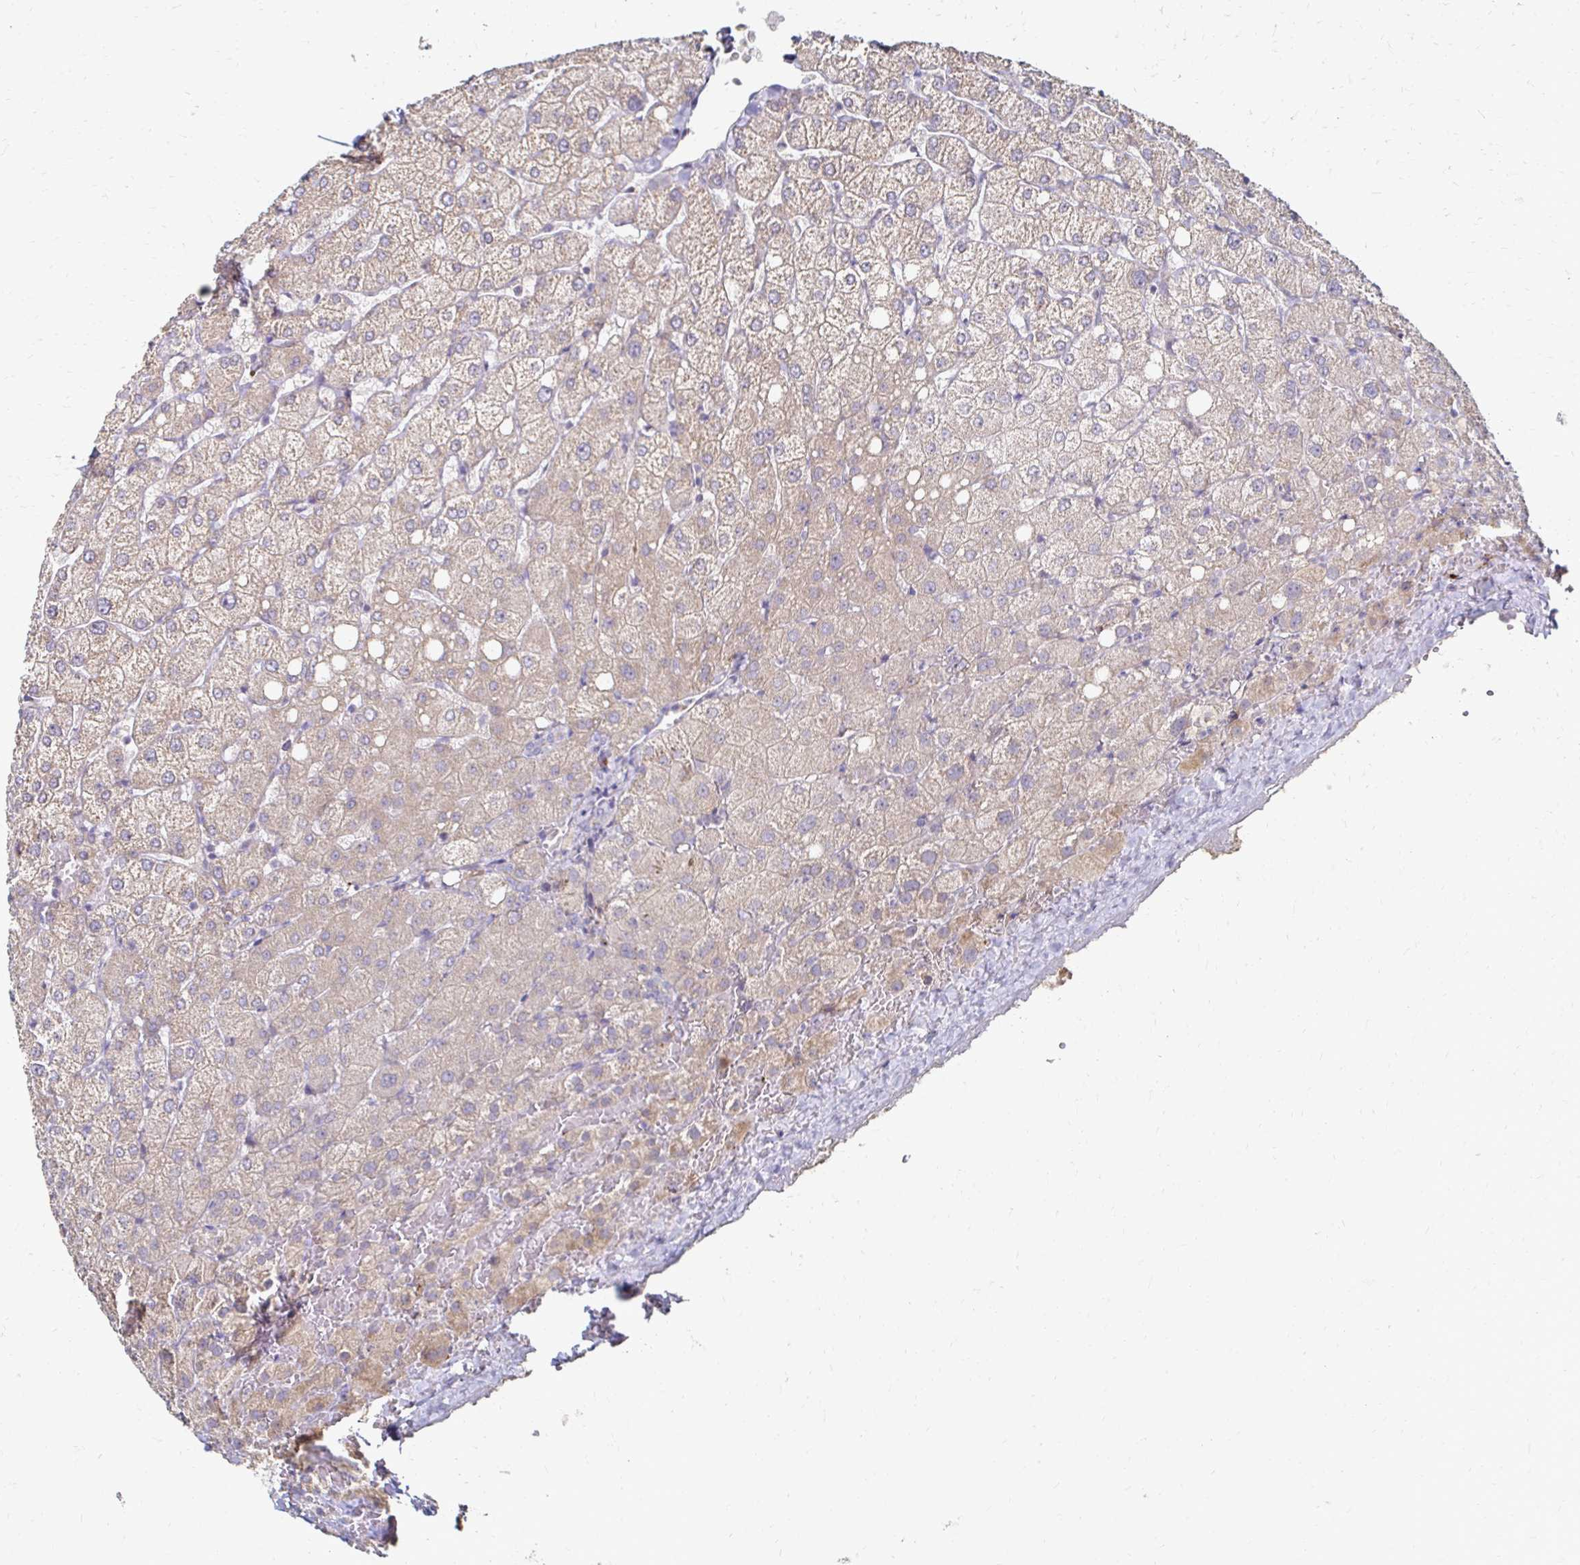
{"staining": {"intensity": "negative", "quantity": "none", "location": "none"}, "tissue": "liver", "cell_type": "Cholangiocytes", "image_type": "normal", "snomed": [{"axis": "morphology", "description": "Normal tissue, NOS"}, {"axis": "topography", "description": "Liver"}], "caption": "Cholangiocytes show no significant protein positivity in unremarkable liver. (DAB (3,3'-diaminobenzidine) IHC visualized using brightfield microscopy, high magnification).", "gene": "ZNF727", "patient": {"sex": "female", "age": 54}}